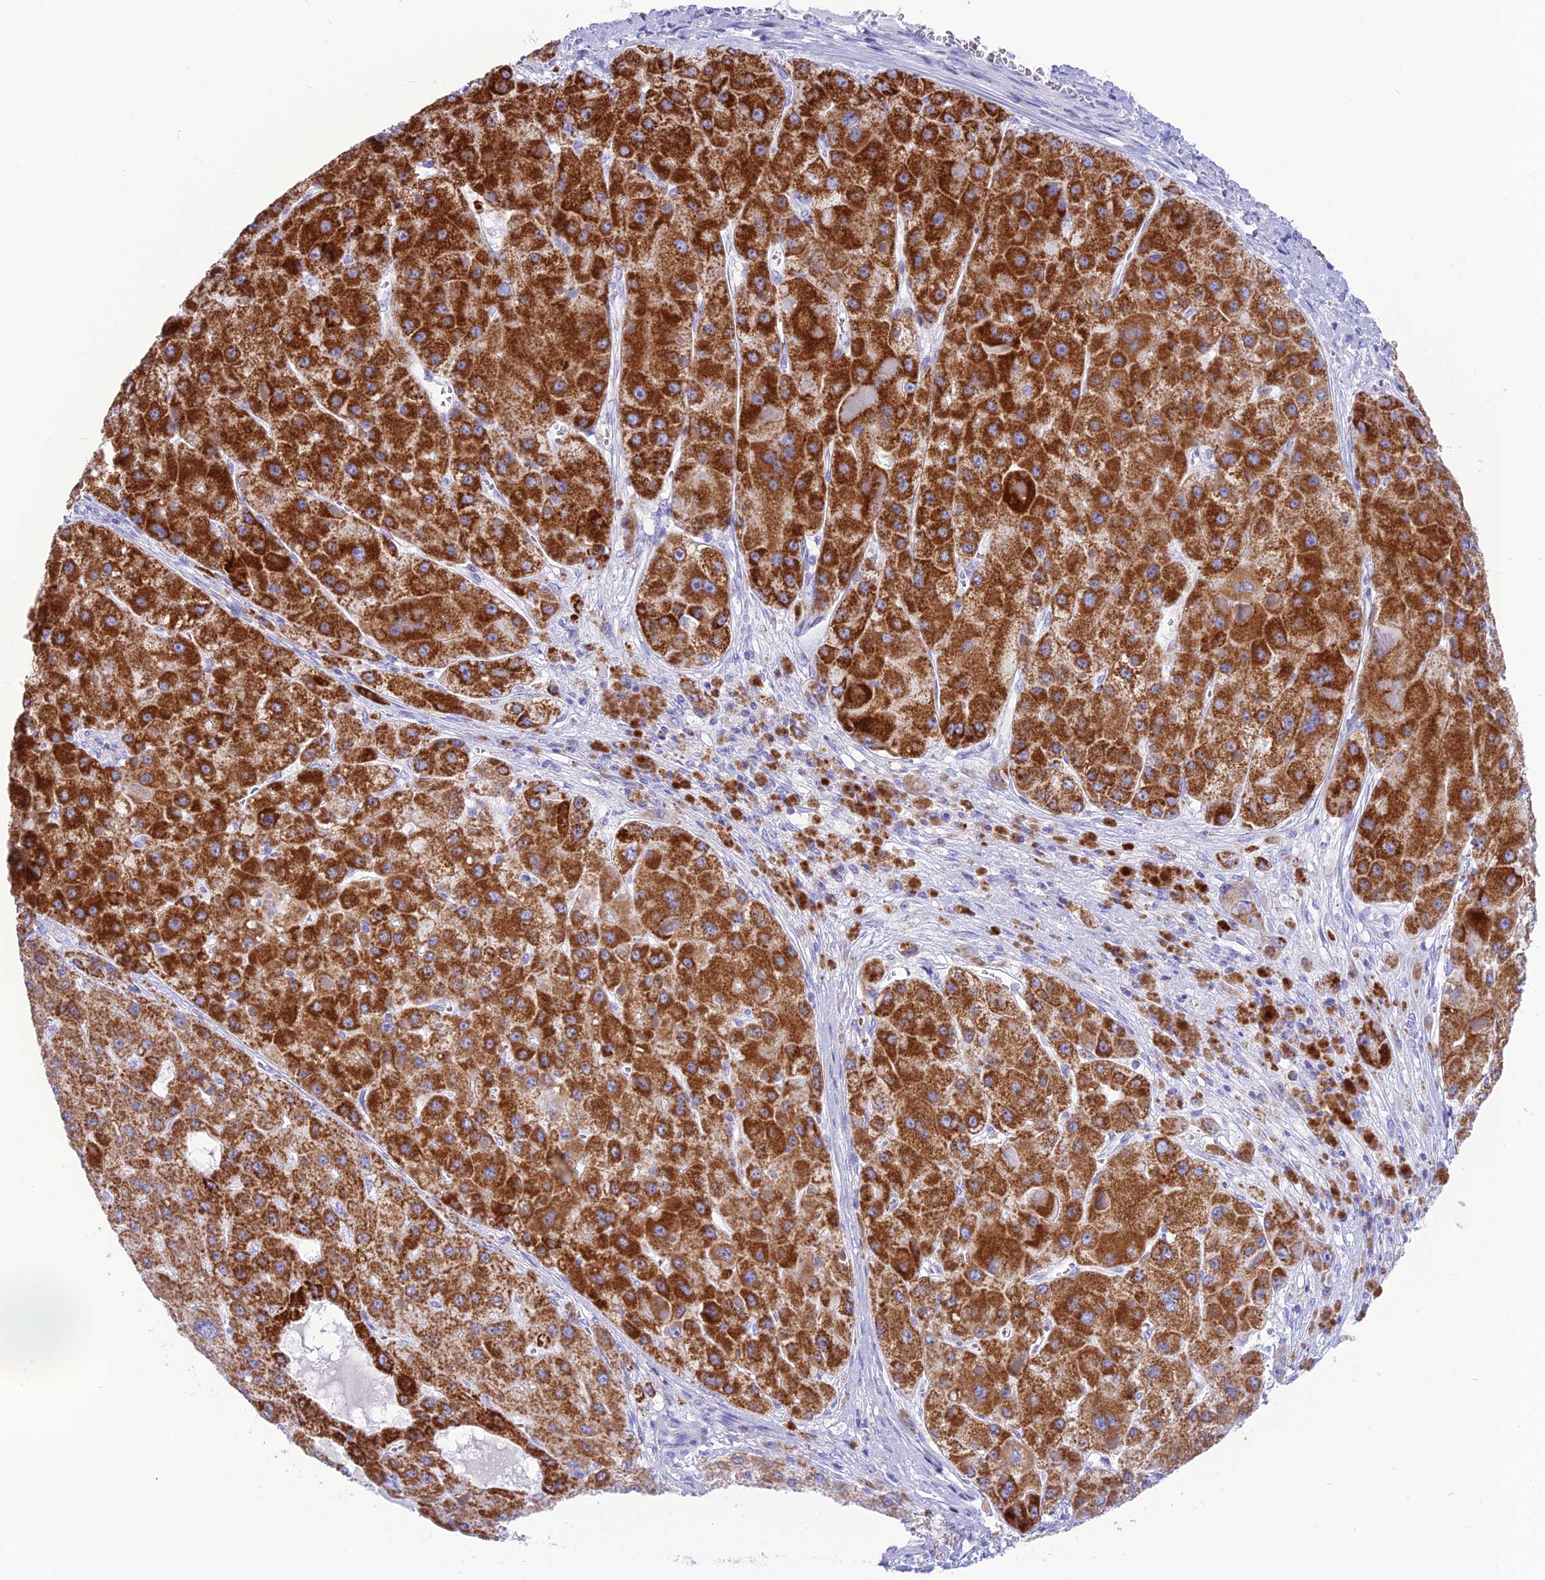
{"staining": {"intensity": "strong", "quantity": "25%-75%", "location": "cytoplasmic/membranous"}, "tissue": "liver cancer", "cell_type": "Tumor cells", "image_type": "cancer", "snomed": [{"axis": "morphology", "description": "Carcinoma, Hepatocellular, NOS"}, {"axis": "topography", "description": "Liver"}], "caption": "Immunohistochemical staining of human liver cancer (hepatocellular carcinoma) displays high levels of strong cytoplasmic/membranous protein staining in approximately 25%-75% of tumor cells.", "gene": "GLYATL1", "patient": {"sex": "female", "age": 73}}